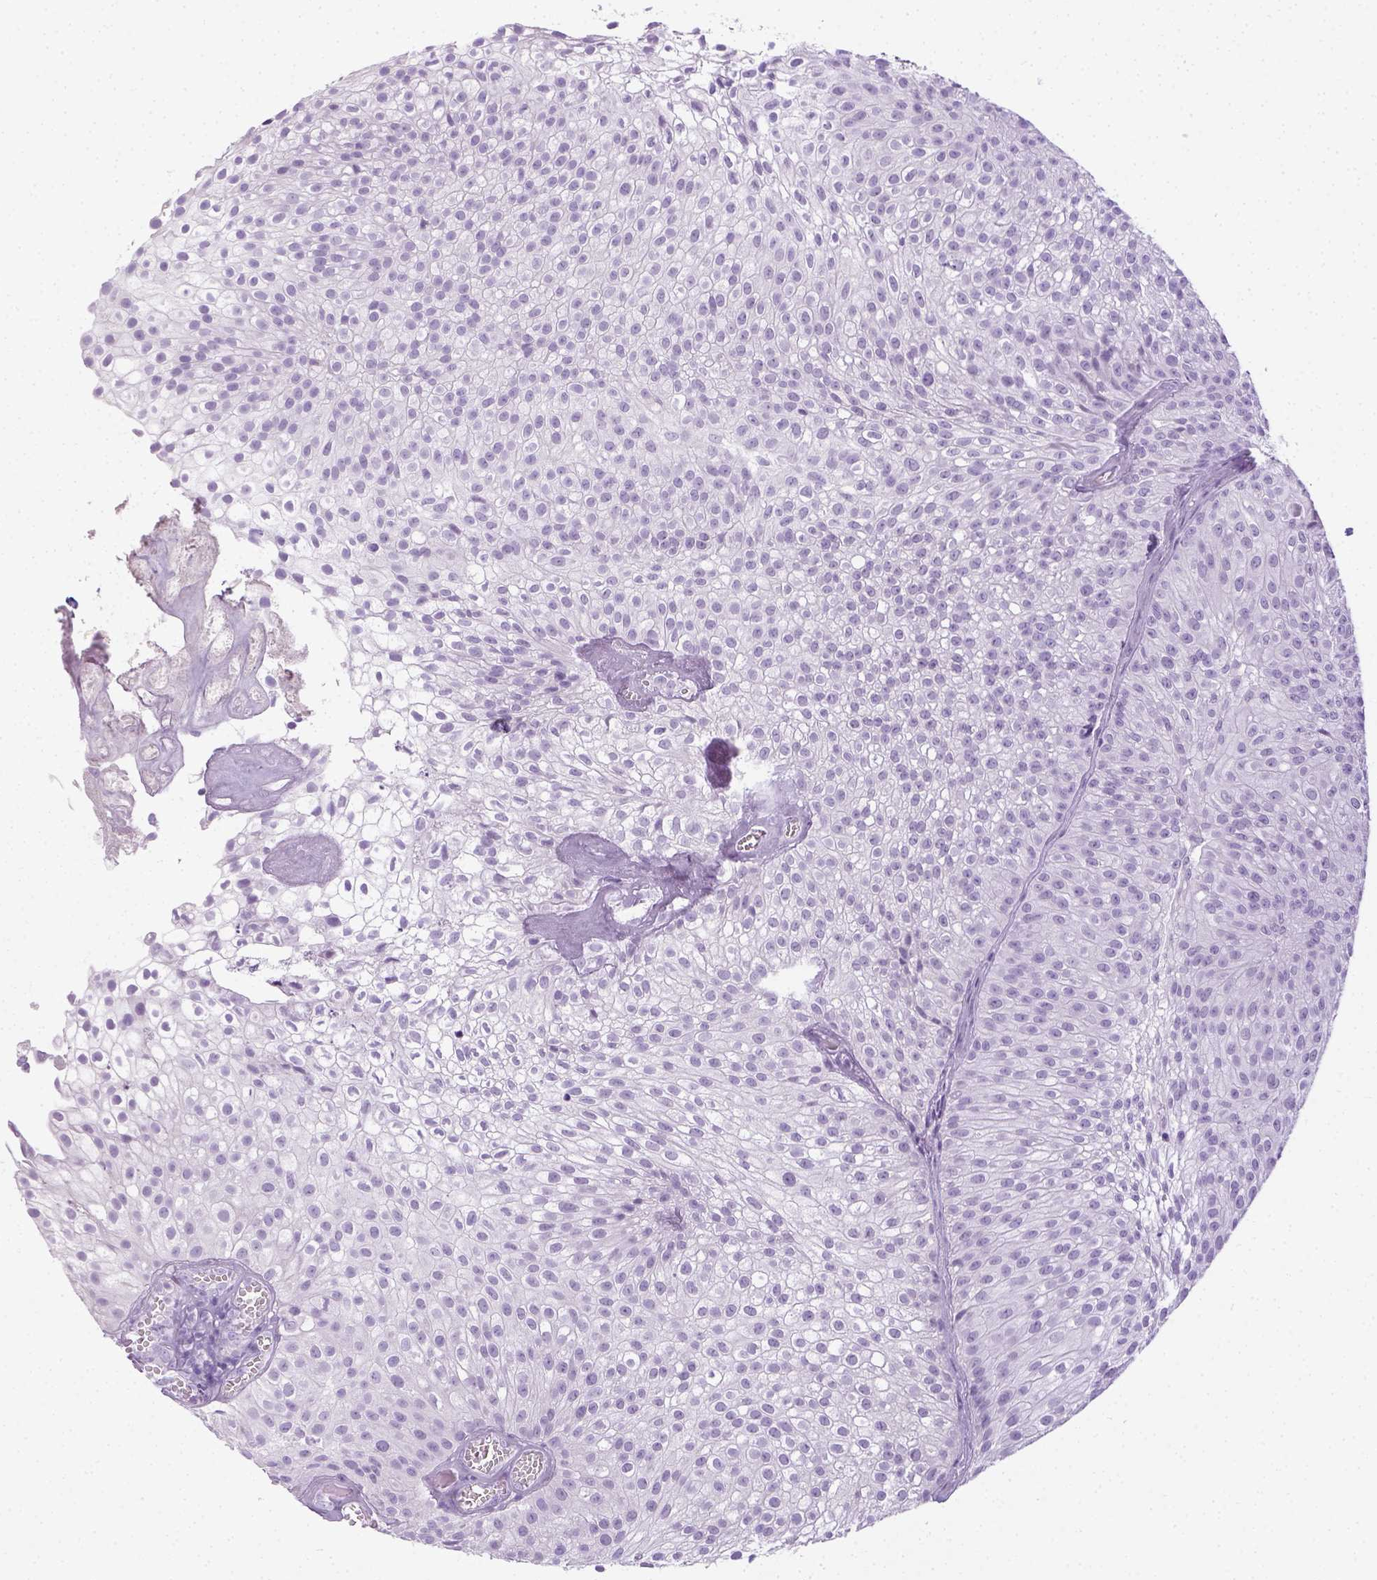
{"staining": {"intensity": "negative", "quantity": "none", "location": "none"}, "tissue": "urothelial cancer", "cell_type": "Tumor cells", "image_type": "cancer", "snomed": [{"axis": "morphology", "description": "Urothelial carcinoma, Low grade"}, {"axis": "topography", "description": "Urinary bladder"}], "caption": "This is an immunohistochemistry (IHC) micrograph of human urothelial cancer. There is no positivity in tumor cells.", "gene": "LGSN", "patient": {"sex": "male", "age": 70}}